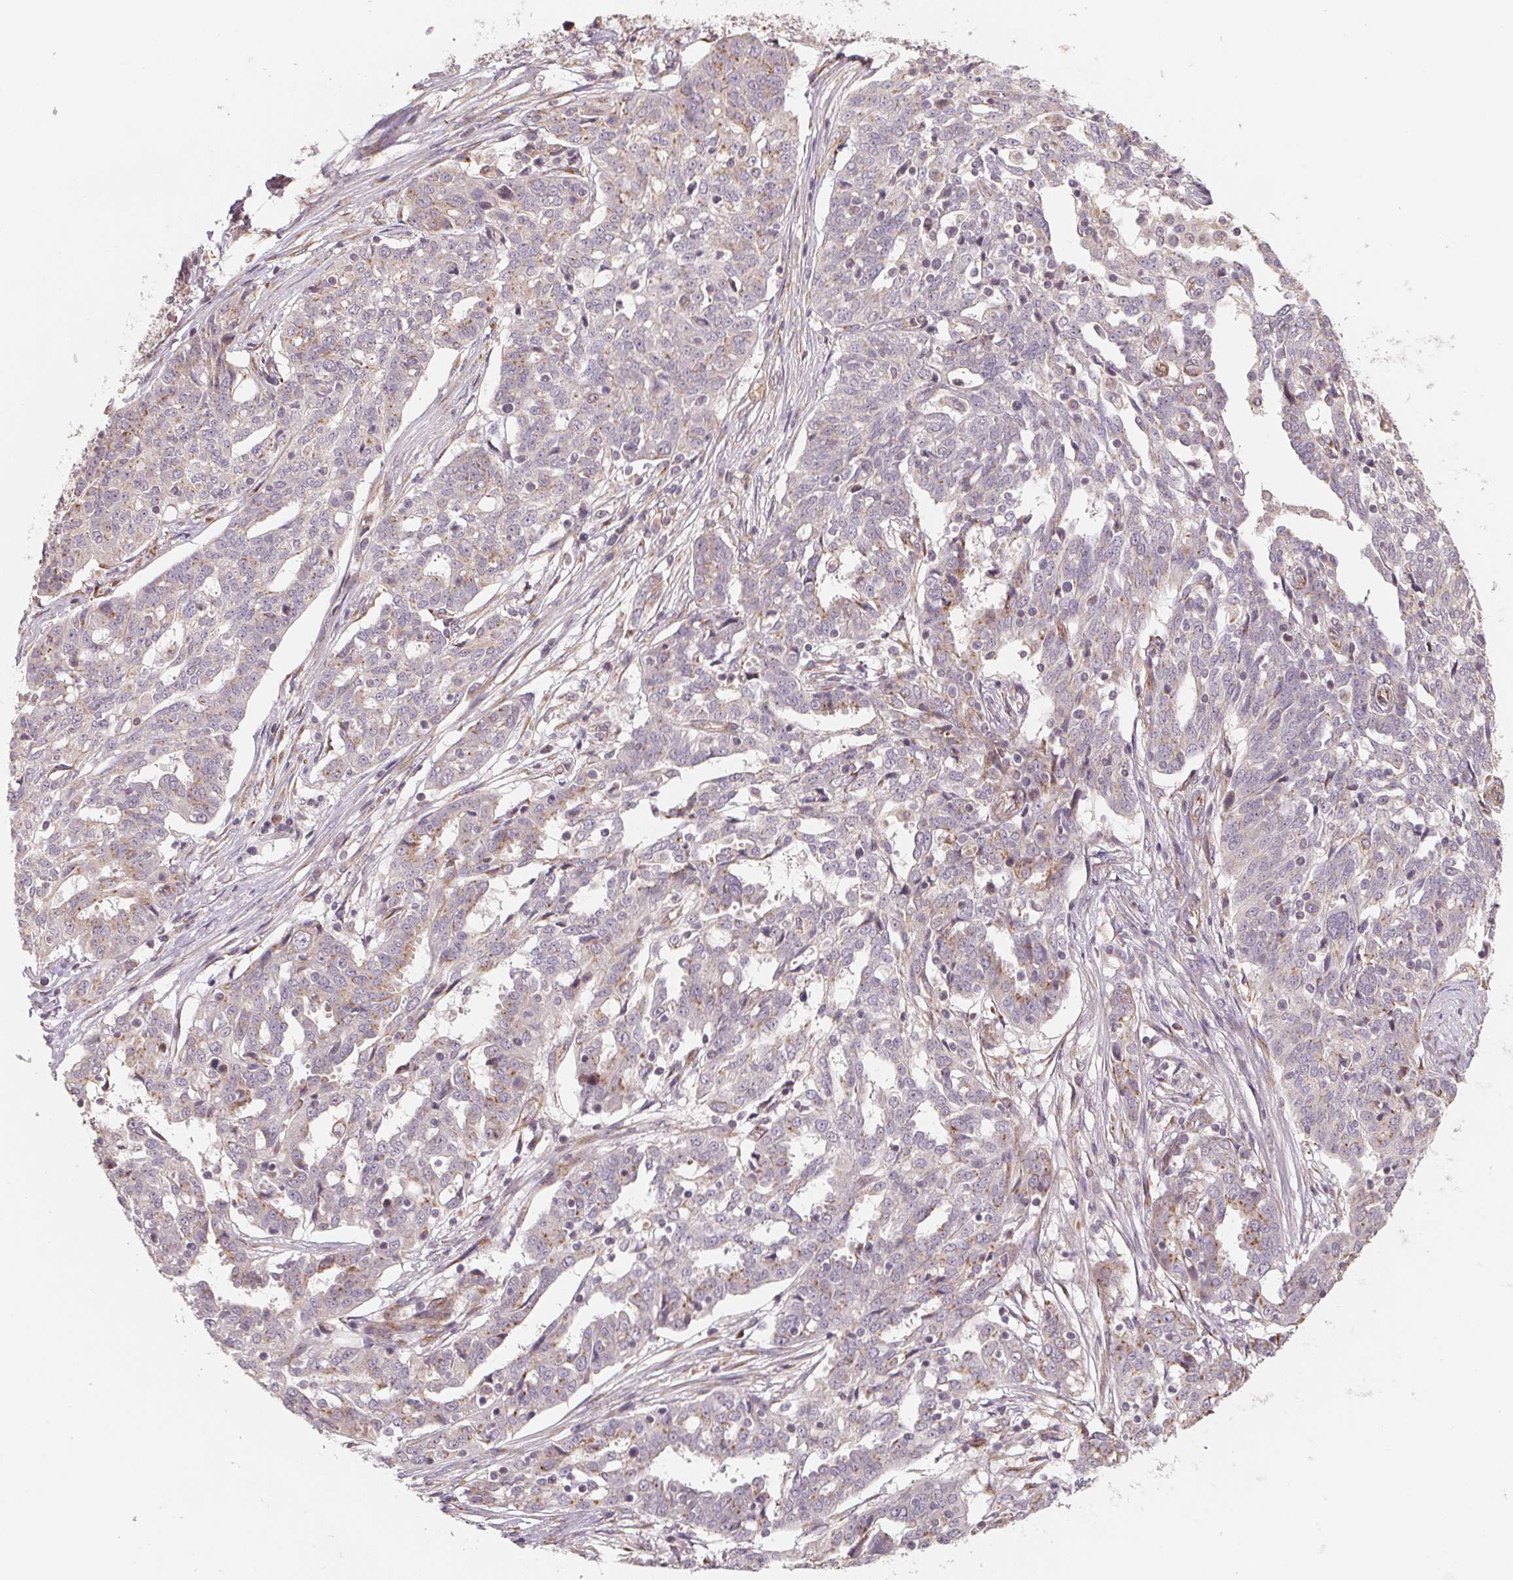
{"staining": {"intensity": "negative", "quantity": "none", "location": "none"}, "tissue": "ovarian cancer", "cell_type": "Tumor cells", "image_type": "cancer", "snomed": [{"axis": "morphology", "description": "Cystadenocarcinoma, serous, NOS"}, {"axis": "topography", "description": "Ovary"}], "caption": "Tumor cells show no significant positivity in serous cystadenocarcinoma (ovarian).", "gene": "TSPAN12", "patient": {"sex": "female", "age": 67}}